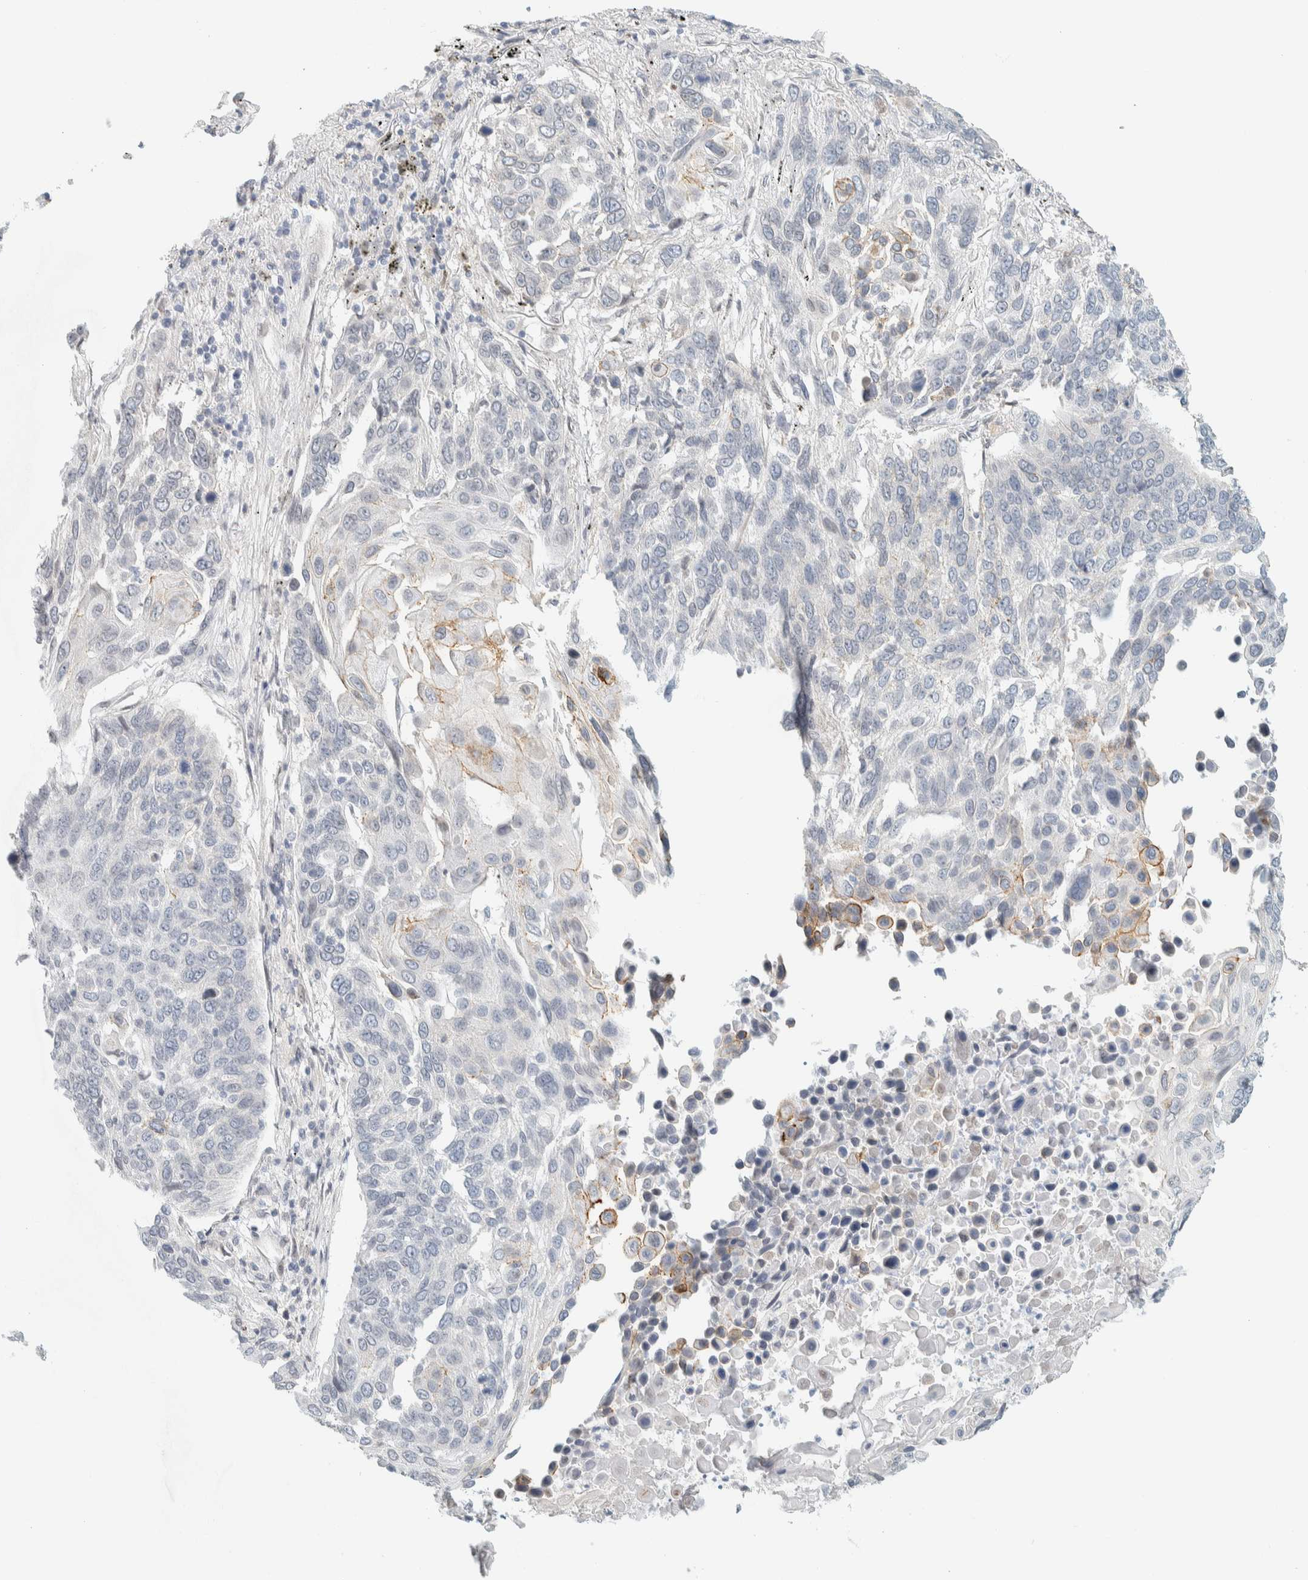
{"staining": {"intensity": "weak", "quantity": "<25%", "location": "cytoplasmic/membranous"}, "tissue": "lung cancer", "cell_type": "Tumor cells", "image_type": "cancer", "snomed": [{"axis": "morphology", "description": "Squamous cell carcinoma, NOS"}, {"axis": "topography", "description": "Lung"}], "caption": "Tumor cells are negative for brown protein staining in lung squamous cell carcinoma.", "gene": "C1QTNF12", "patient": {"sex": "male", "age": 66}}